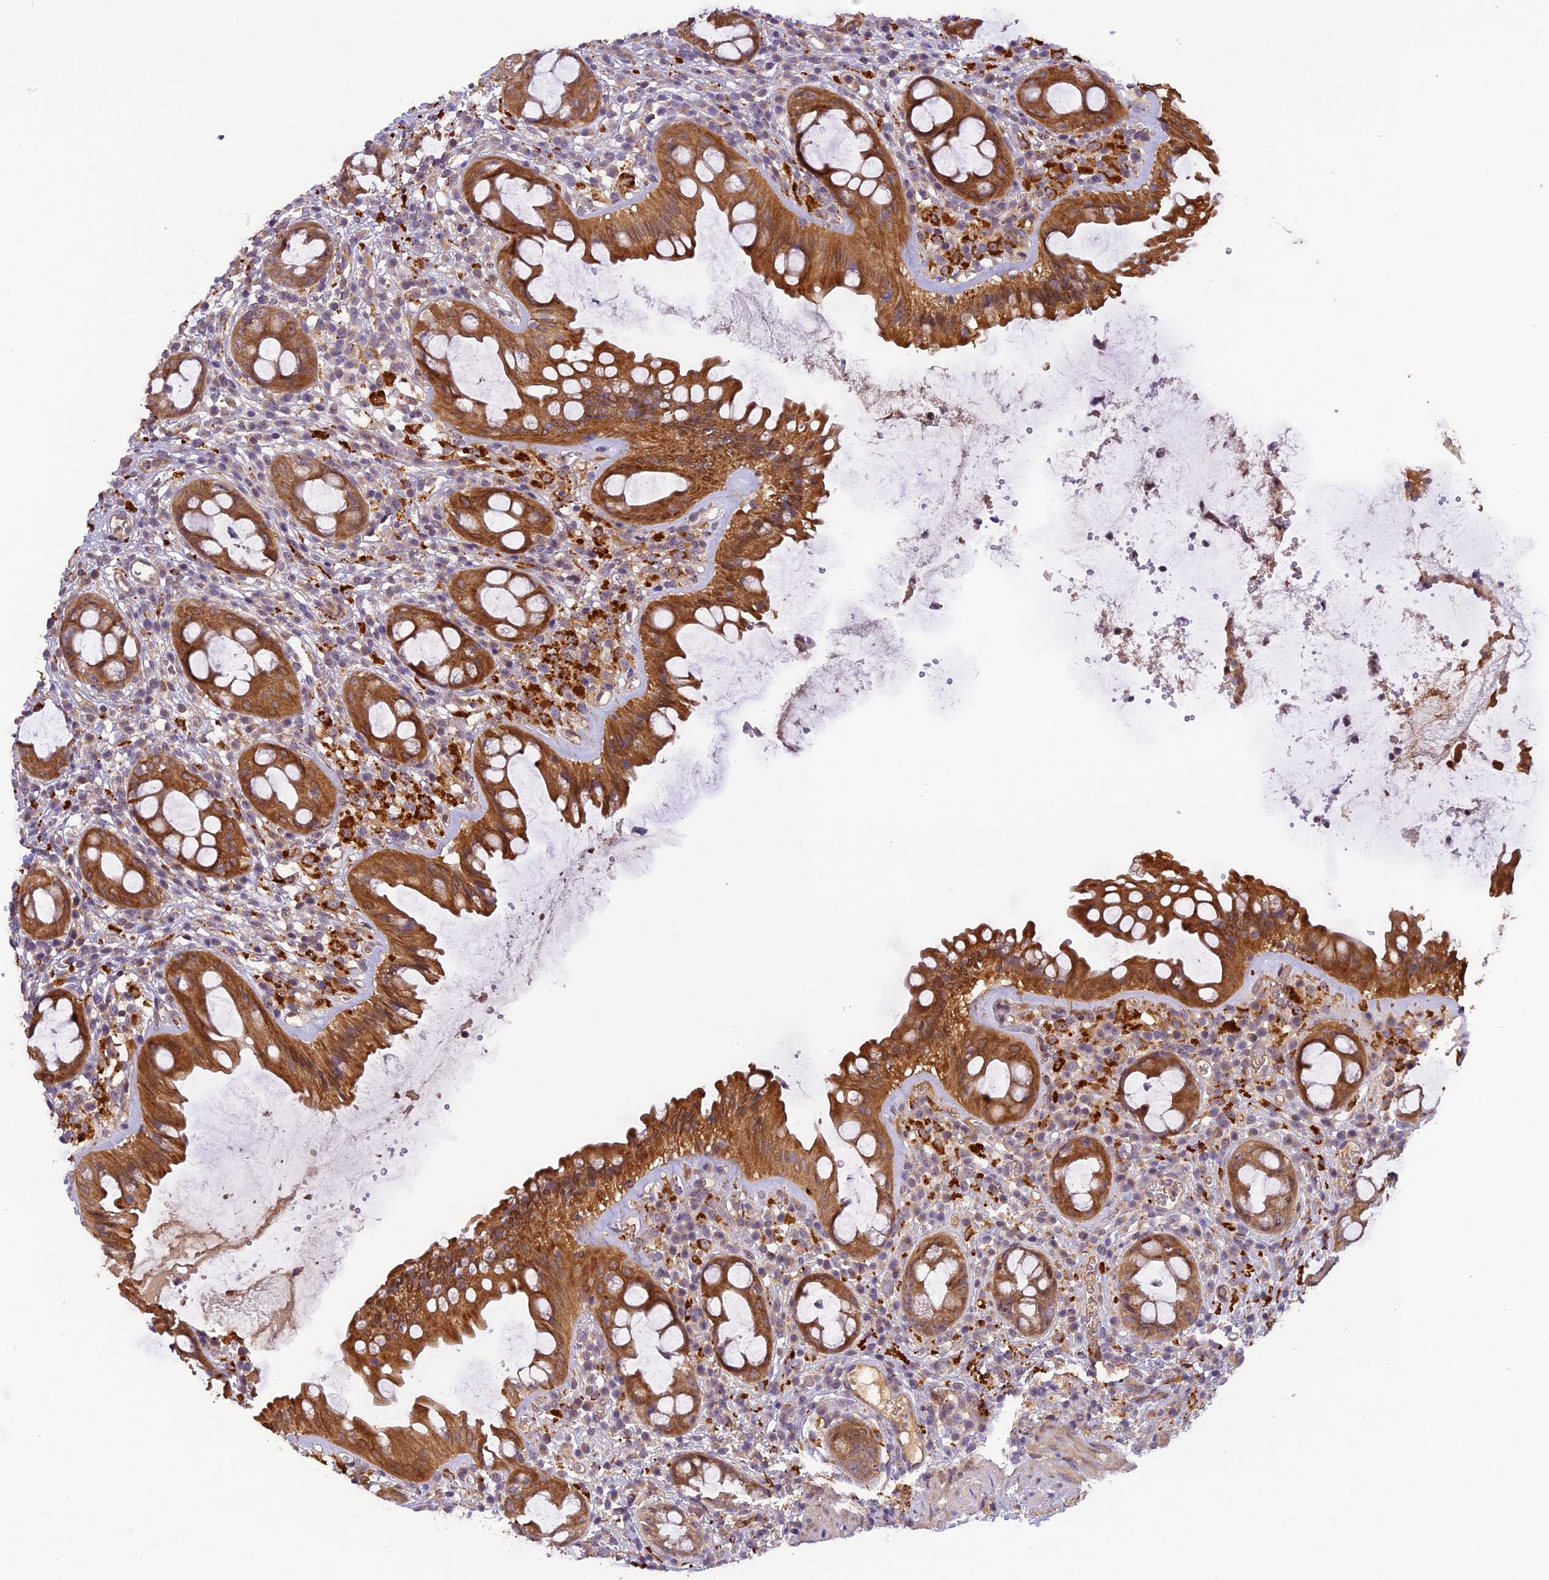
{"staining": {"intensity": "moderate", "quantity": ">75%", "location": "cytoplasmic/membranous"}, "tissue": "rectum", "cell_type": "Glandular cells", "image_type": "normal", "snomed": [{"axis": "morphology", "description": "Normal tissue, NOS"}, {"axis": "topography", "description": "Rectum"}], "caption": "IHC (DAB) staining of normal rectum shows moderate cytoplasmic/membranous protein staining in approximately >75% of glandular cells.", "gene": "FNIP2", "patient": {"sex": "female", "age": 57}}